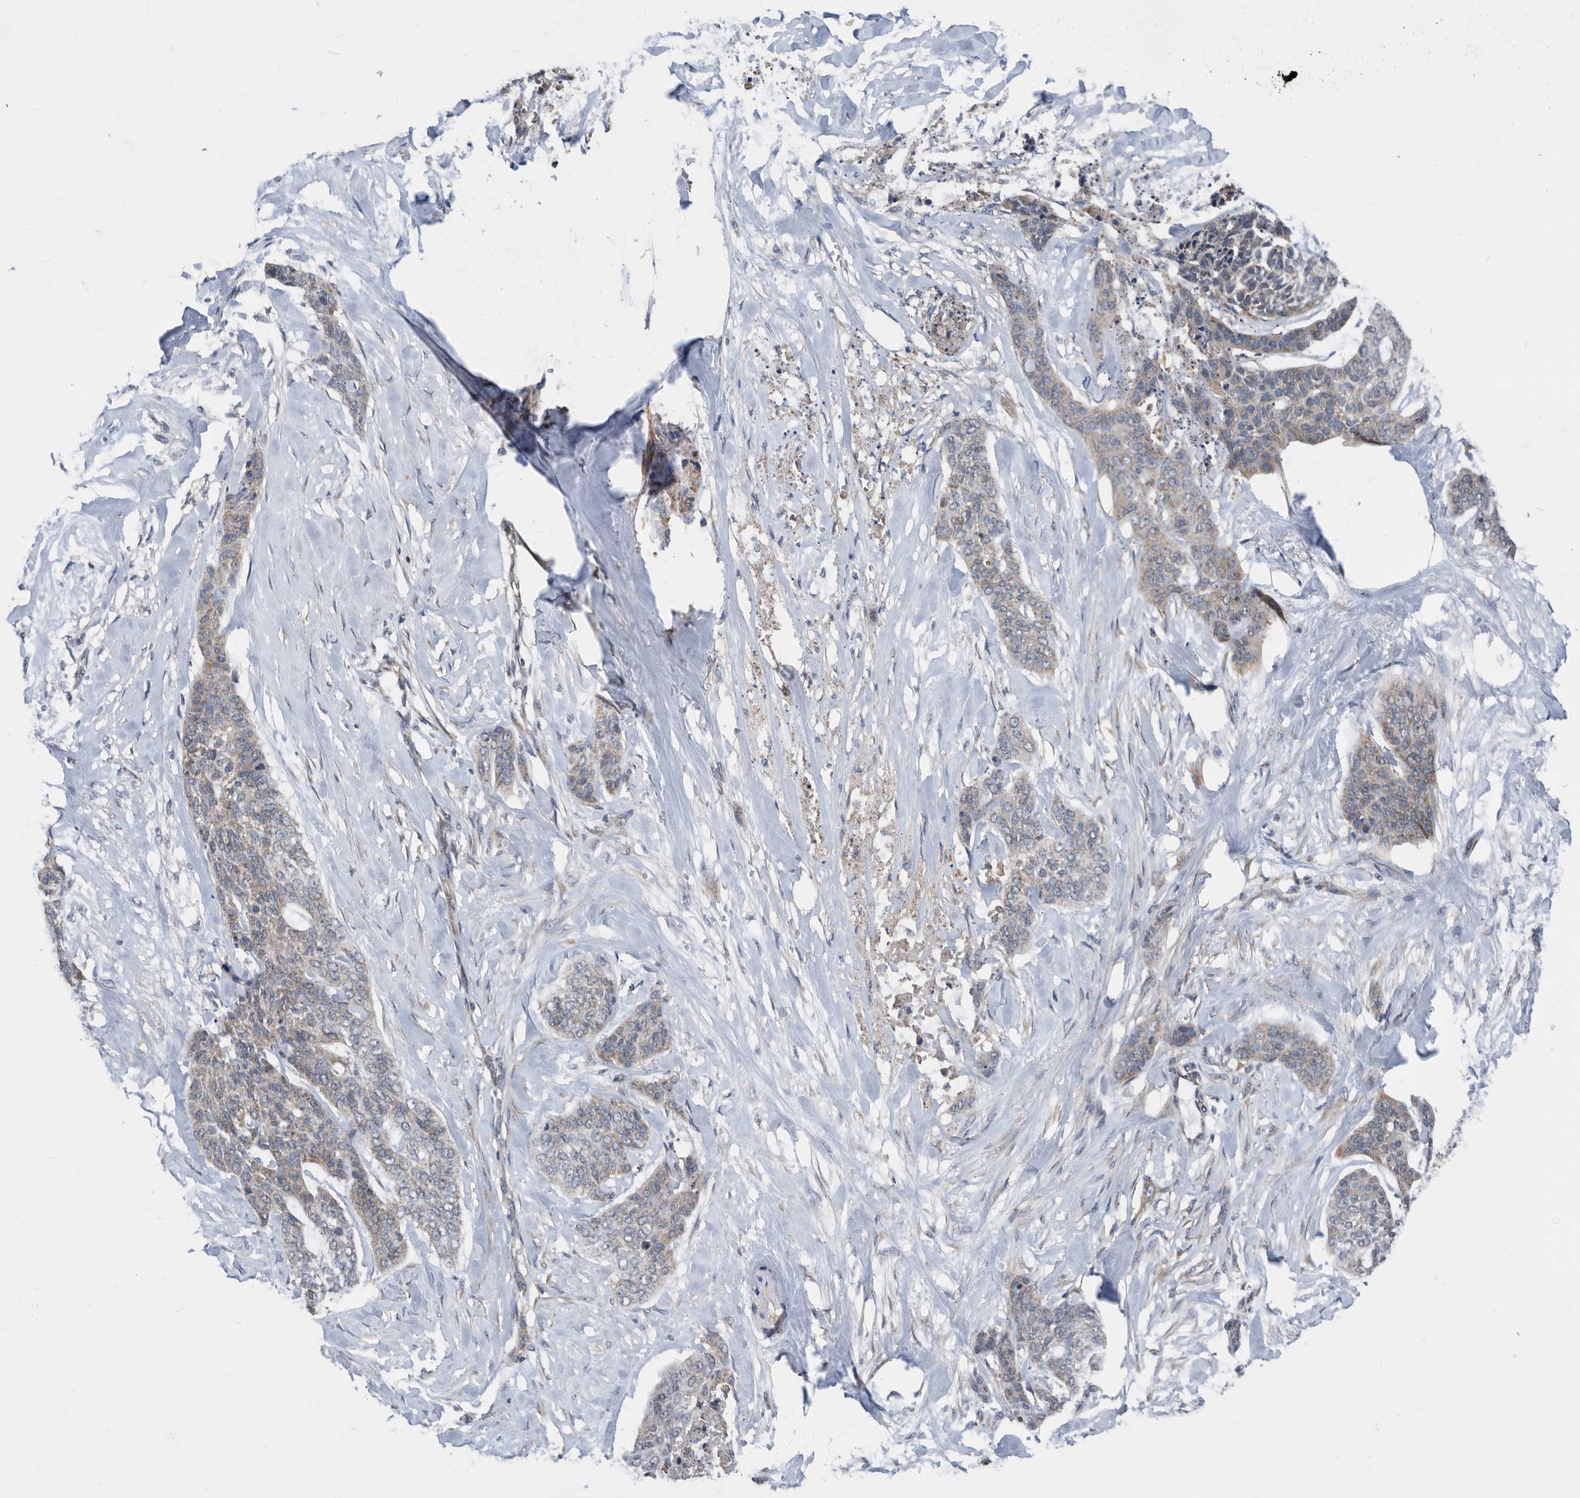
{"staining": {"intensity": "weak", "quantity": "<25%", "location": "cytoplasmic/membranous"}, "tissue": "skin cancer", "cell_type": "Tumor cells", "image_type": "cancer", "snomed": [{"axis": "morphology", "description": "Basal cell carcinoma"}, {"axis": "topography", "description": "Skin"}], "caption": "DAB (3,3'-diaminobenzidine) immunohistochemical staining of human skin basal cell carcinoma displays no significant positivity in tumor cells. The staining was performed using DAB (3,3'-diaminobenzidine) to visualize the protein expression in brown, while the nuclei were stained in blue with hematoxylin (Magnification: 20x).", "gene": "AFAP1", "patient": {"sex": "female", "age": 64}}